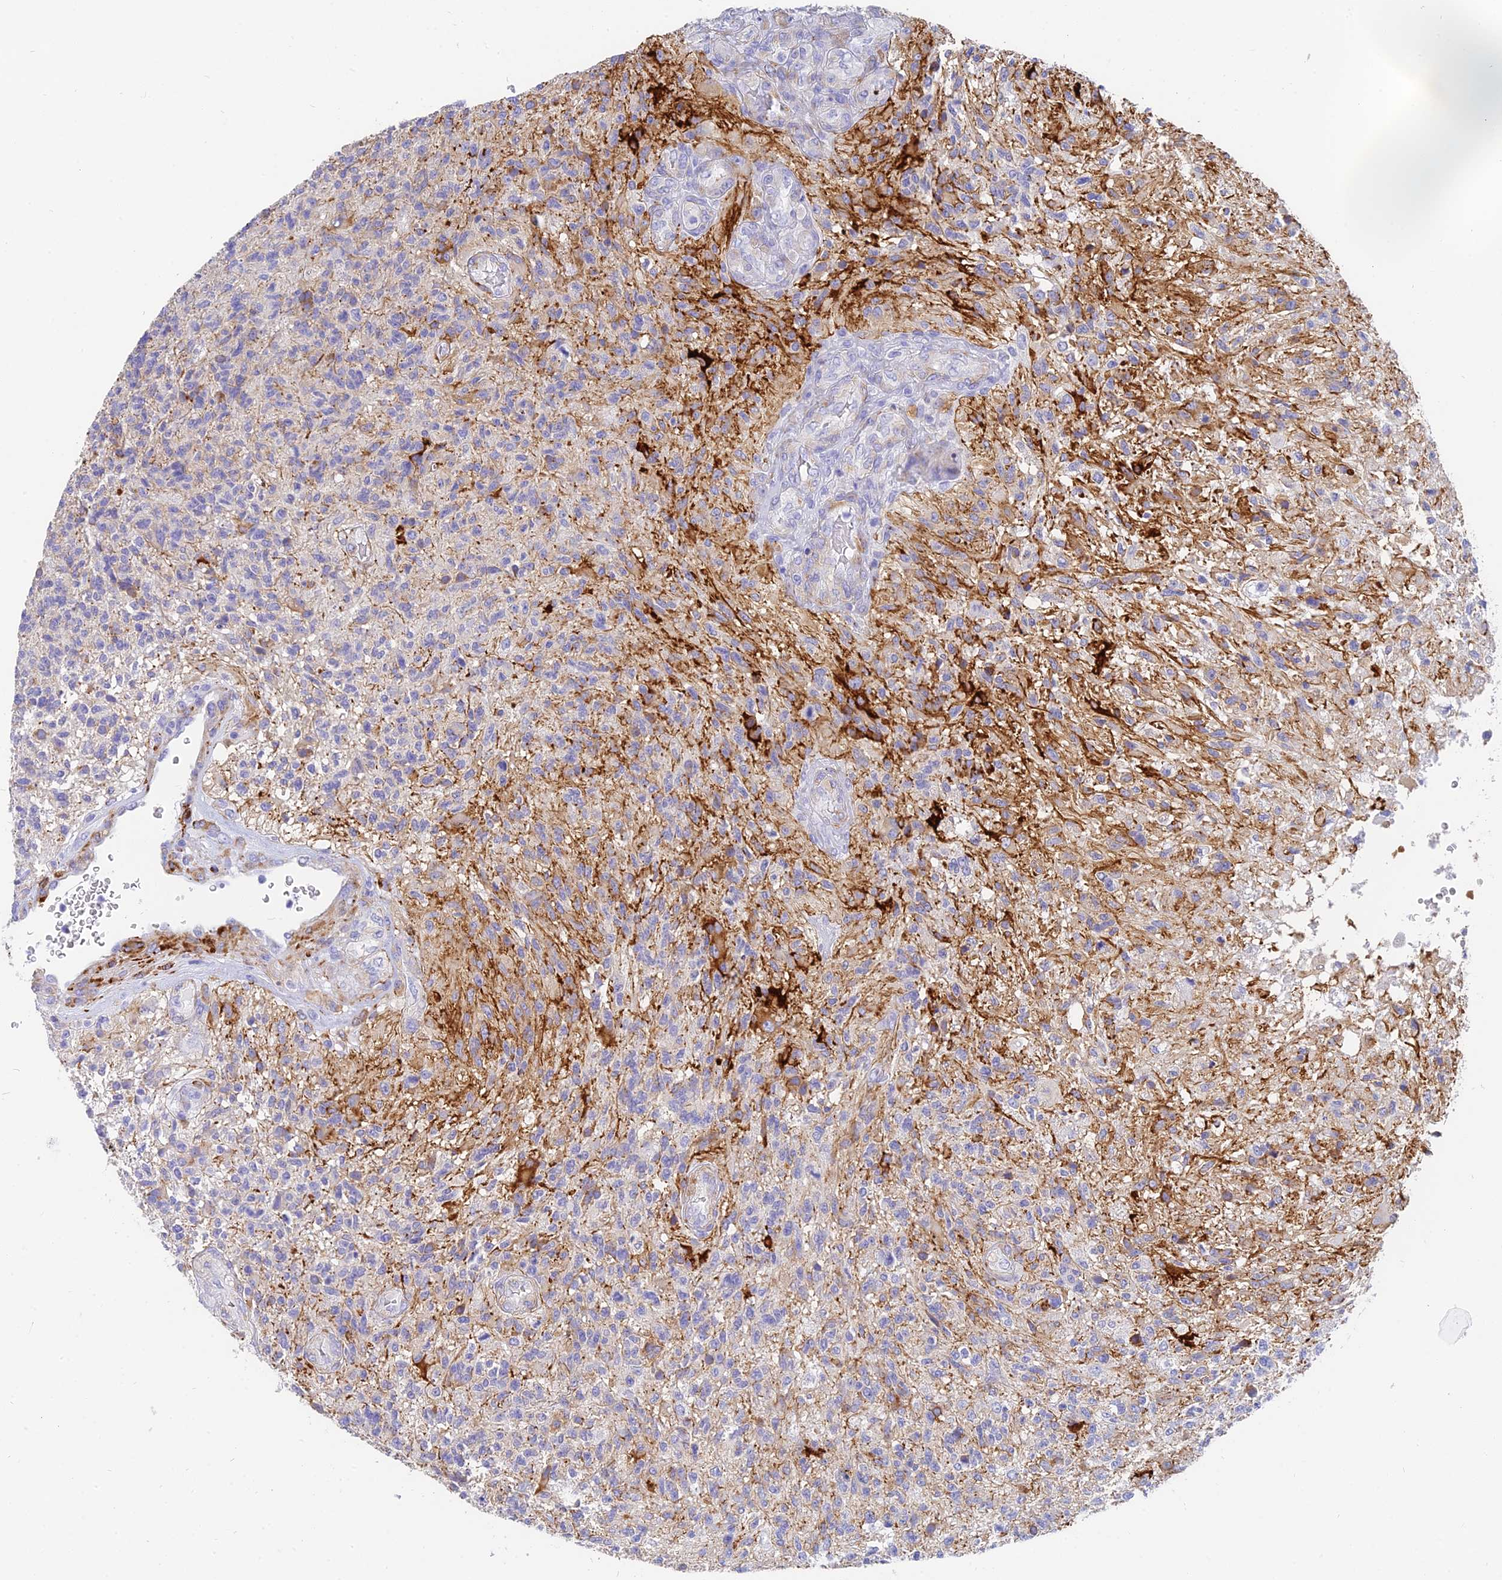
{"staining": {"intensity": "negative", "quantity": "none", "location": "none"}, "tissue": "glioma", "cell_type": "Tumor cells", "image_type": "cancer", "snomed": [{"axis": "morphology", "description": "Glioma, malignant, High grade"}, {"axis": "topography", "description": "Brain"}], "caption": "Glioma was stained to show a protein in brown. There is no significant positivity in tumor cells.", "gene": "SLC36A2", "patient": {"sex": "male", "age": 56}}